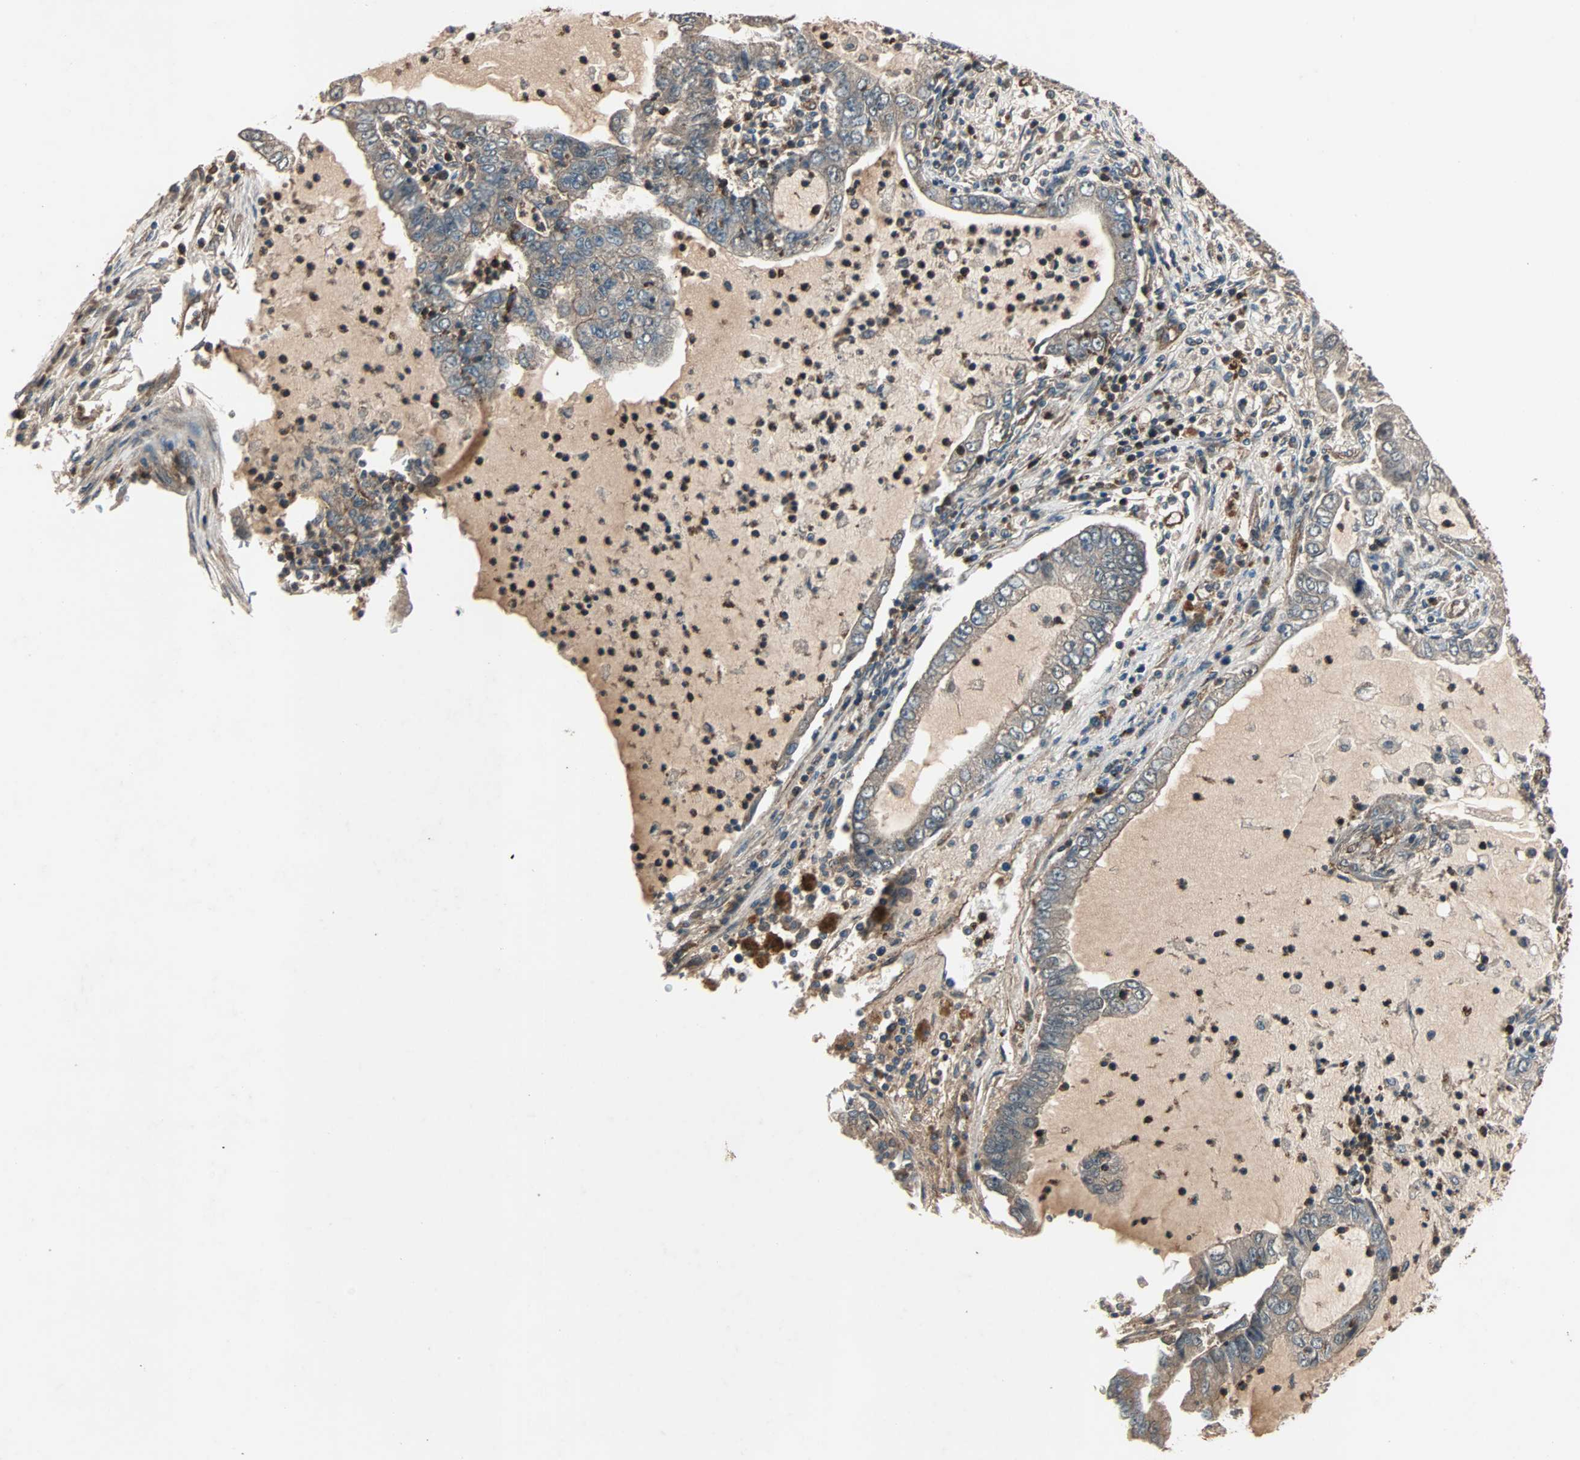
{"staining": {"intensity": "weak", "quantity": ">75%", "location": "cytoplasmic/membranous"}, "tissue": "lung cancer", "cell_type": "Tumor cells", "image_type": "cancer", "snomed": [{"axis": "morphology", "description": "Adenocarcinoma, NOS"}, {"axis": "topography", "description": "Lung"}], "caption": "Immunohistochemistry photomicrograph of neoplastic tissue: lung cancer (adenocarcinoma) stained using immunohistochemistry shows low levels of weak protein expression localized specifically in the cytoplasmic/membranous of tumor cells, appearing as a cytoplasmic/membranous brown color.", "gene": "GCK", "patient": {"sex": "female", "age": 51}}